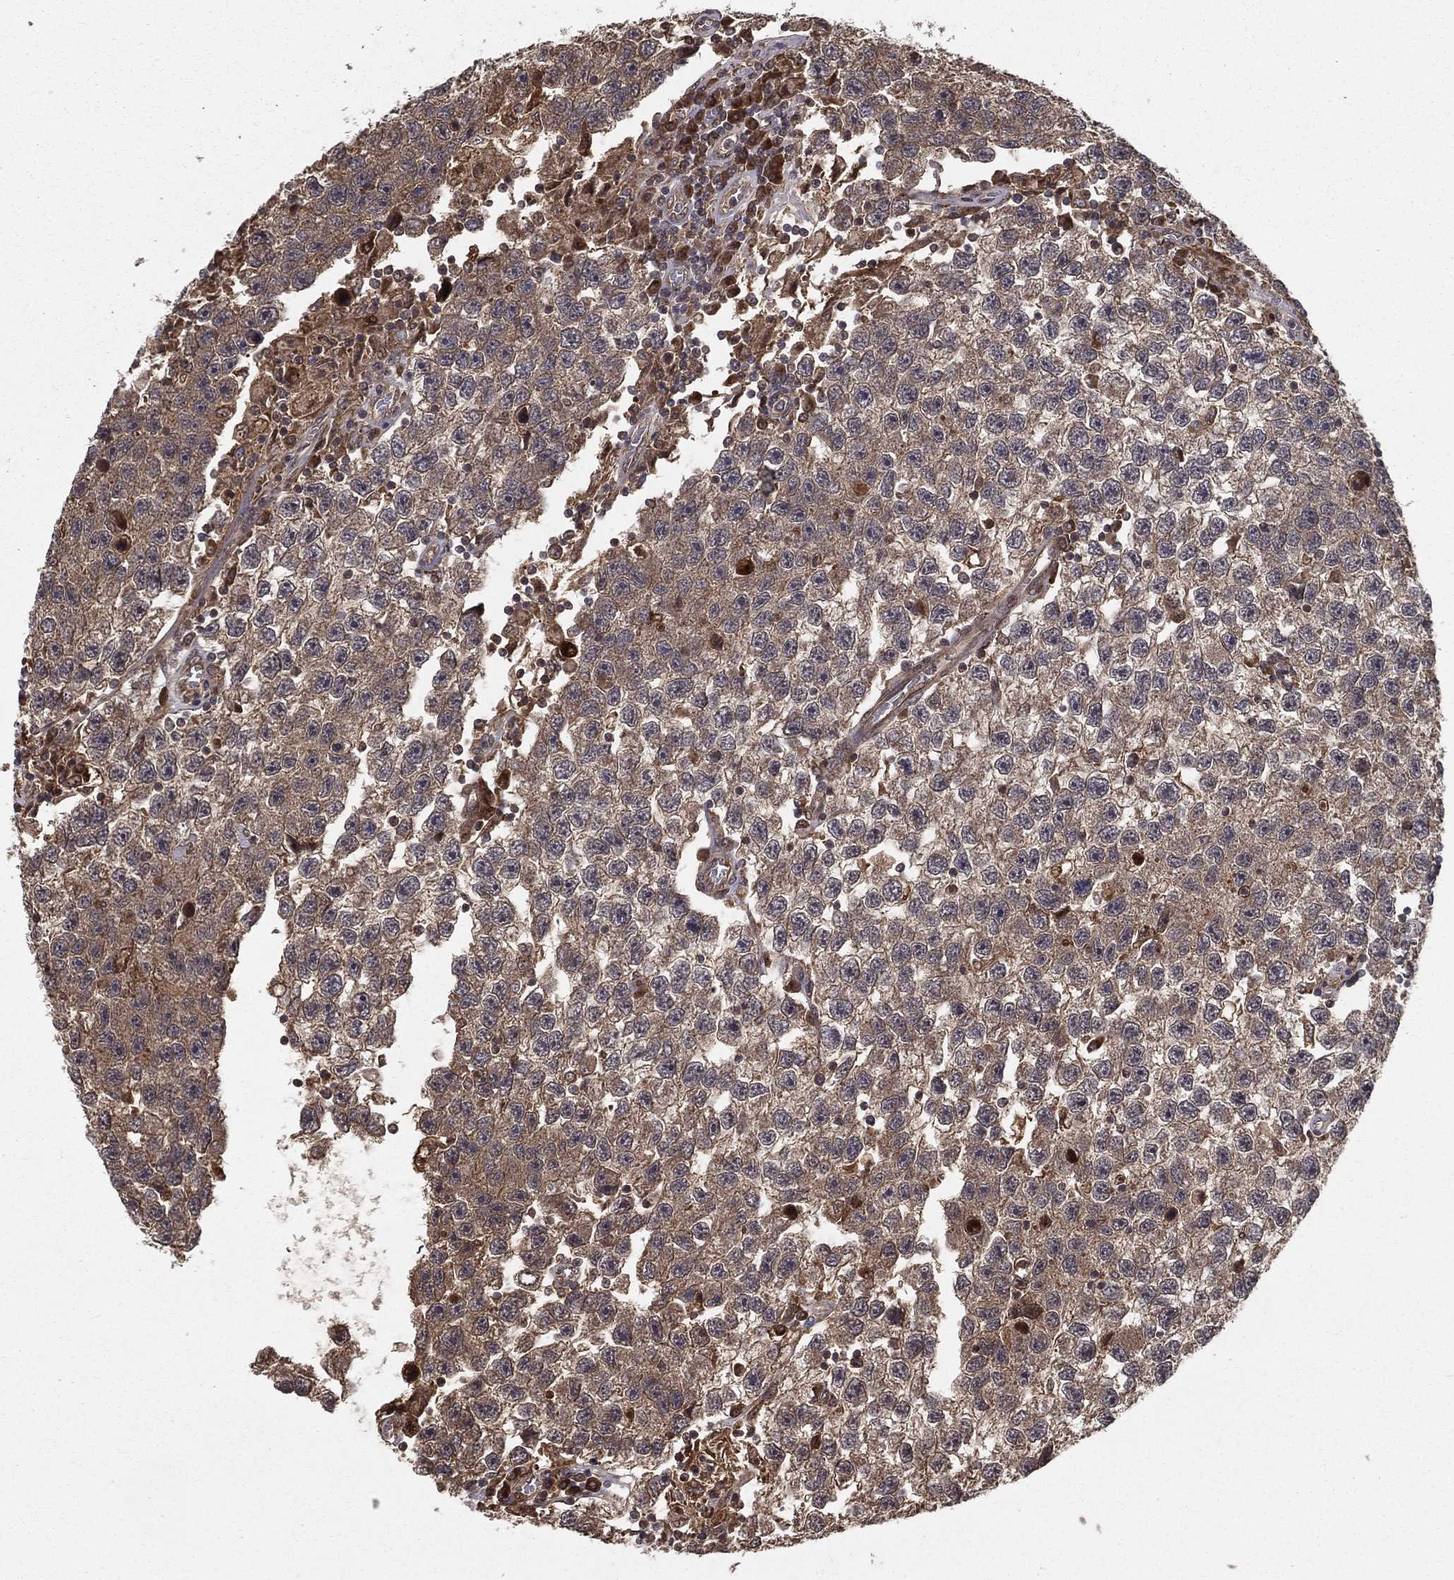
{"staining": {"intensity": "moderate", "quantity": "25%-75%", "location": "cytoplasmic/membranous"}, "tissue": "testis cancer", "cell_type": "Tumor cells", "image_type": "cancer", "snomed": [{"axis": "morphology", "description": "Seminoma, NOS"}, {"axis": "topography", "description": "Testis"}], "caption": "High-magnification brightfield microscopy of testis cancer stained with DAB (3,3'-diaminobenzidine) (brown) and counterstained with hematoxylin (blue). tumor cells exhibit moderate cytoplasmic/membranous staining is identified in approximately25%-75% of cells.", "gene": "SLC6A6", "patient": {"sex": "male", "age": 26}}